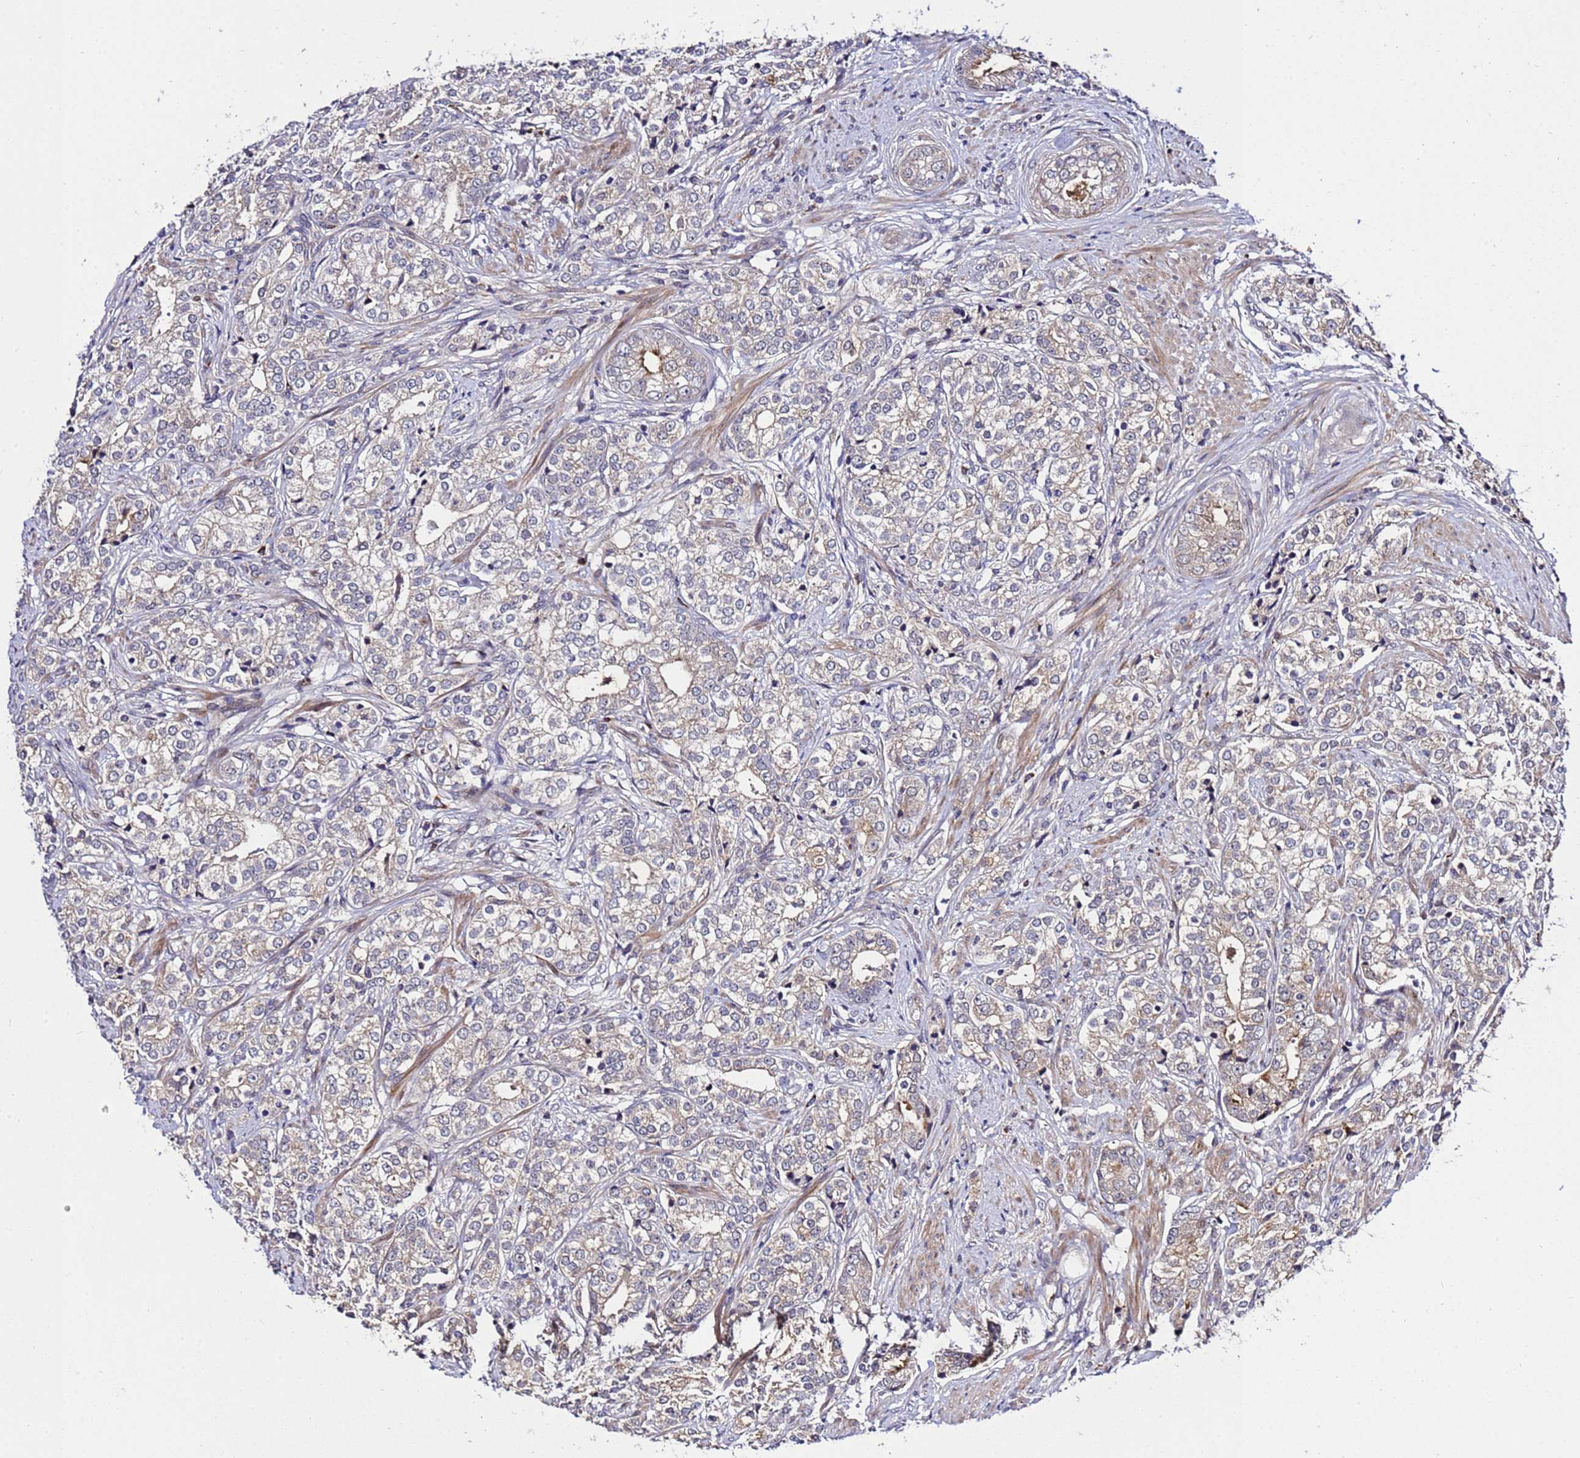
{"staining": {"intensity": "weak", "quantity": "25%-75%", "location": "cytoplasmic/membranous"}, "tissue": "prostate cancer", "cell_type": "Tumor cells", "image_type": "cancer", "snomed": [{"axis": "morphology", "description": "Adenocarcinoma, High grade"}, {"axis": "topography", "description": "Prostate"}], "caption": "Tumor cells reveal low levels of weak cytoplasmic/membranous positivity in approximately 25%-75% of cells in human prostate cancer.", "gene": "PLXDC2", "patient": {"sex": "male", "age": 69}}